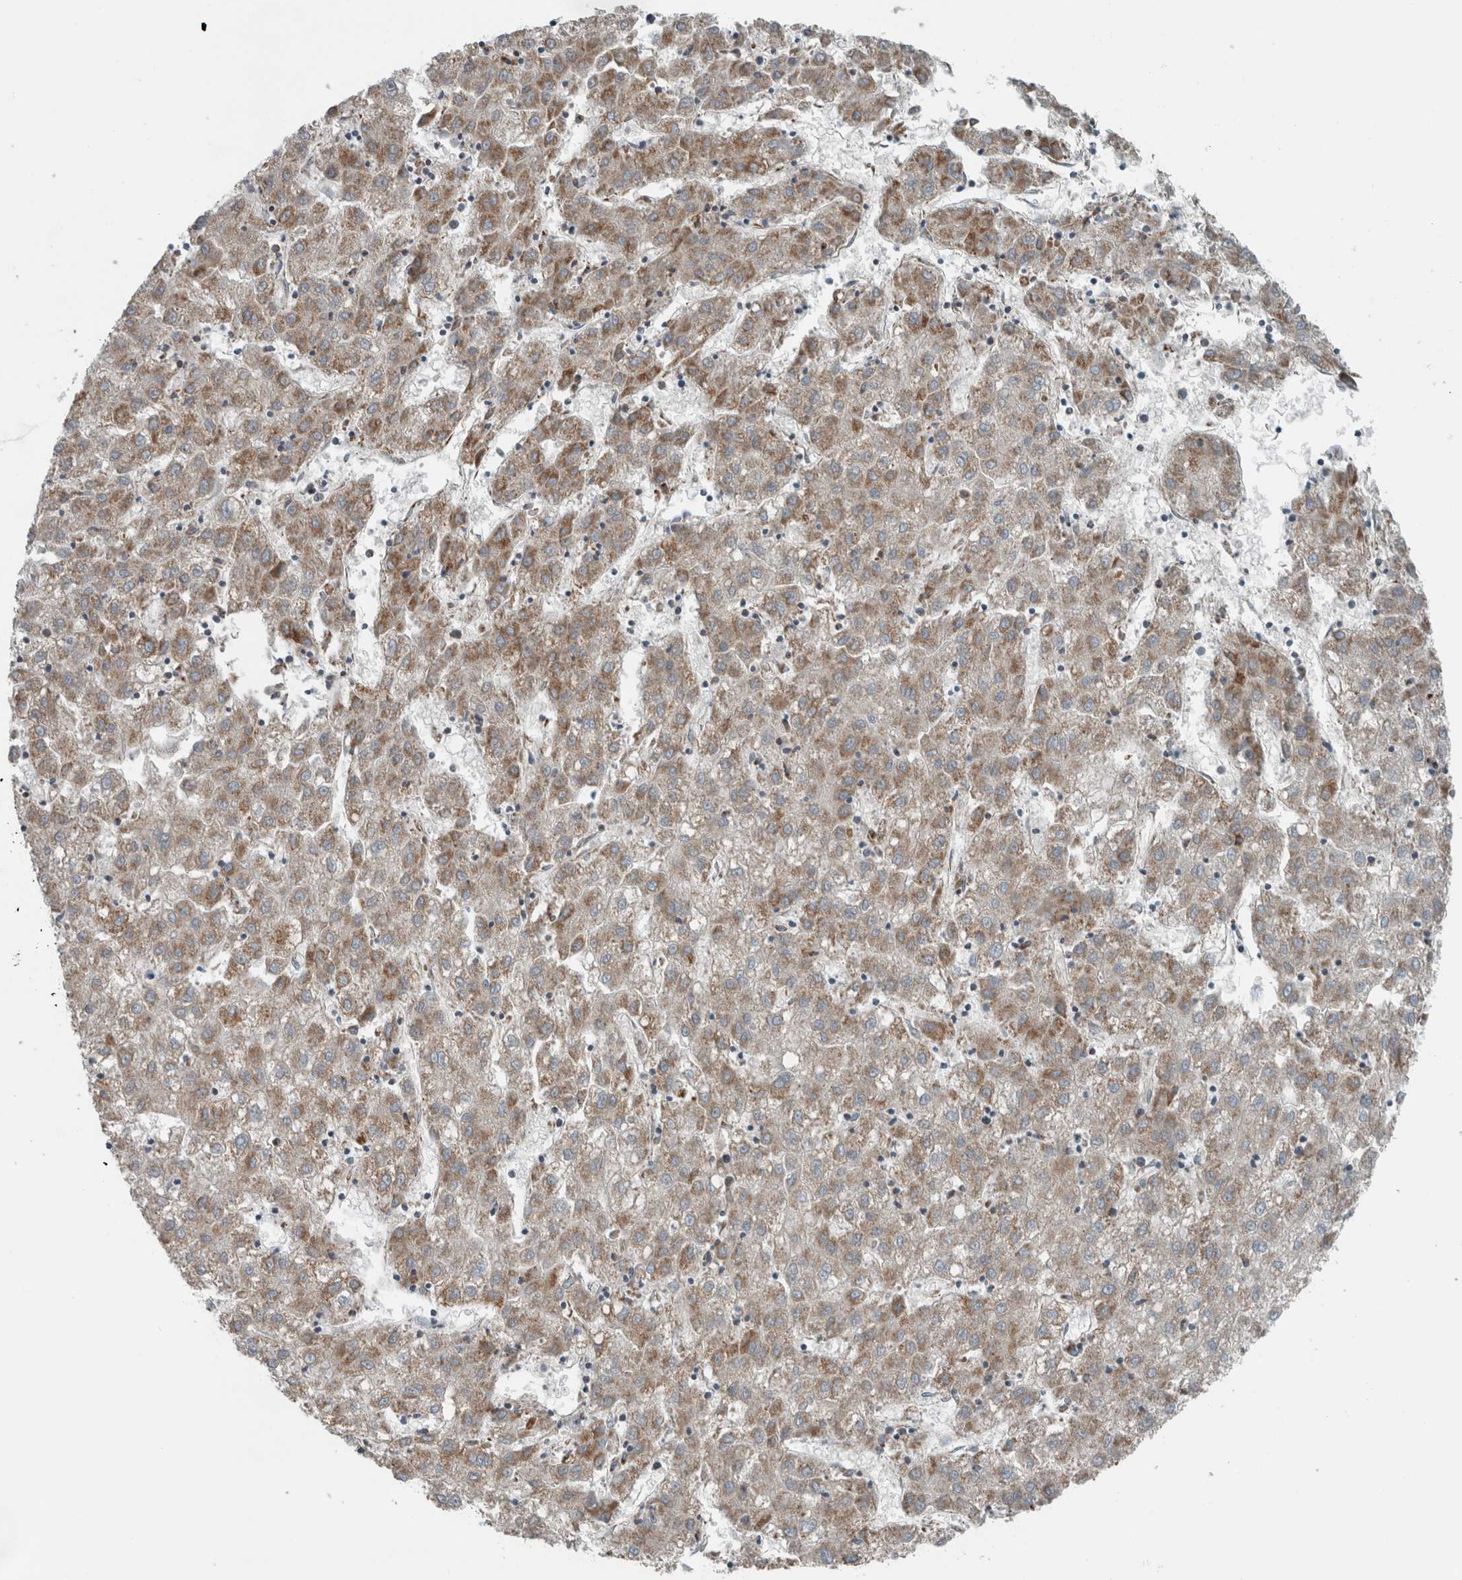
{"staining": {"intensity": "weak", "quantity": ">75%", "location": "cytoplasmic/membranous"}, "tissue": "liver cancer", "cell_type": "Tumor cells", "image_type": "cancer", "snomed": [{"axis": "morphology", "description": "Carcinoma, Hepatocellular, NOS"}, {"axis": "topography", "description": "Liver"}], "caption": "The photomicrograph displays staining of hepatocellular carcinoma (liver), revealing weak cytoplasmic/membranous protein expression (brown color) within tumor cells.", "gene": "GBA2", "patient": {"sex": "male", "age": 72}}